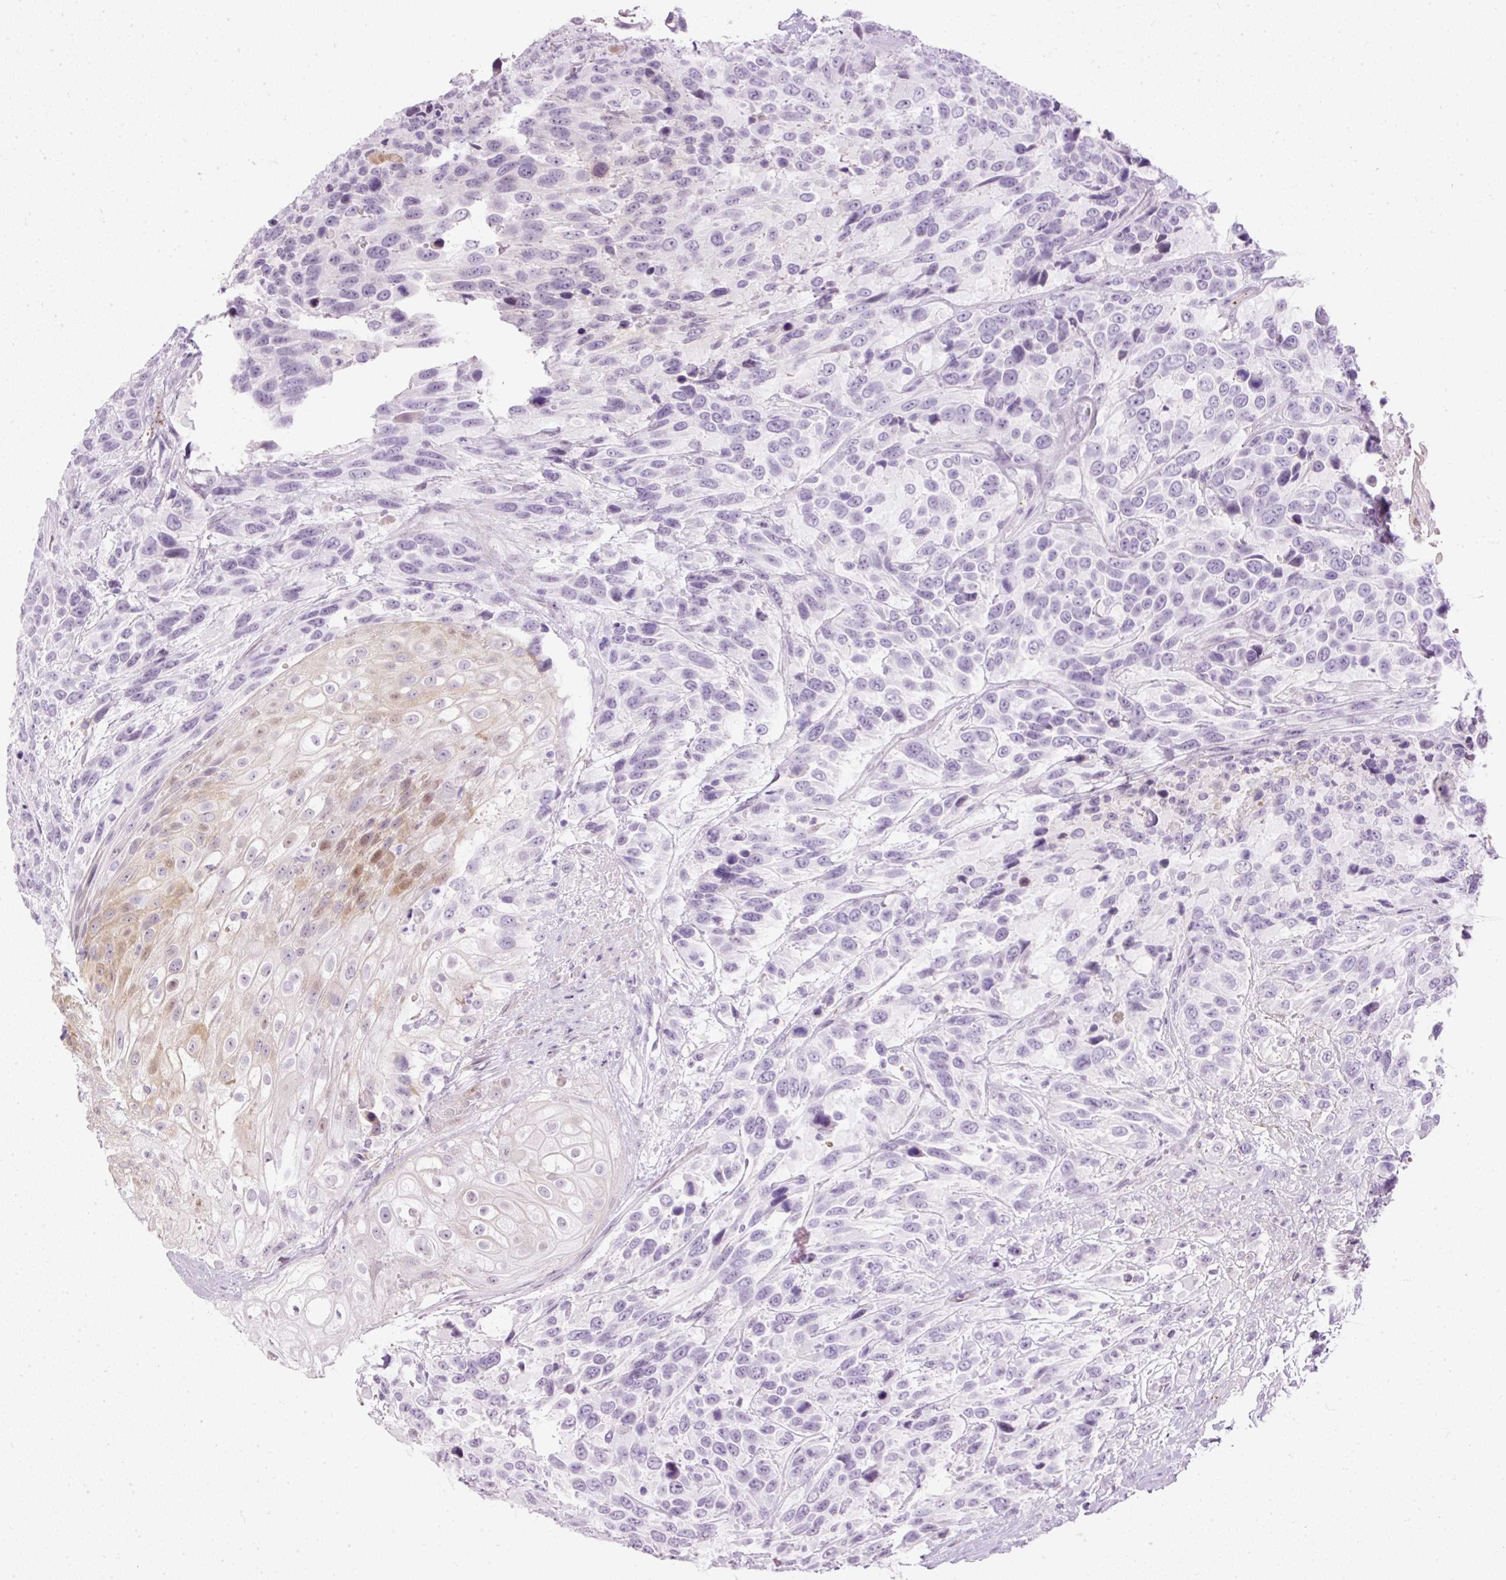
{"staining": {"intensity": "negative", "quantity": "none", "location": "none"}, "tissue": "urothelial cancer", "cell_type": "Tumor cells", "image_type": "cancer", "snomed": [{"axis": "morphology", "description": "Urothelial carcinoma, High grade"}, {"axis": "topography", "description": "Urinary bladder"}], "caption": "There is no significant expression in tumor cells of urothelial carcinoma (high-grade). The staining is performed using DAB (3,3'-diaminobenzidine) brown chromogen with nuclei counter-stained in using hematoxylin.", "gene": "PDE6B", "patient": {"sex": "female", "age": 70}}